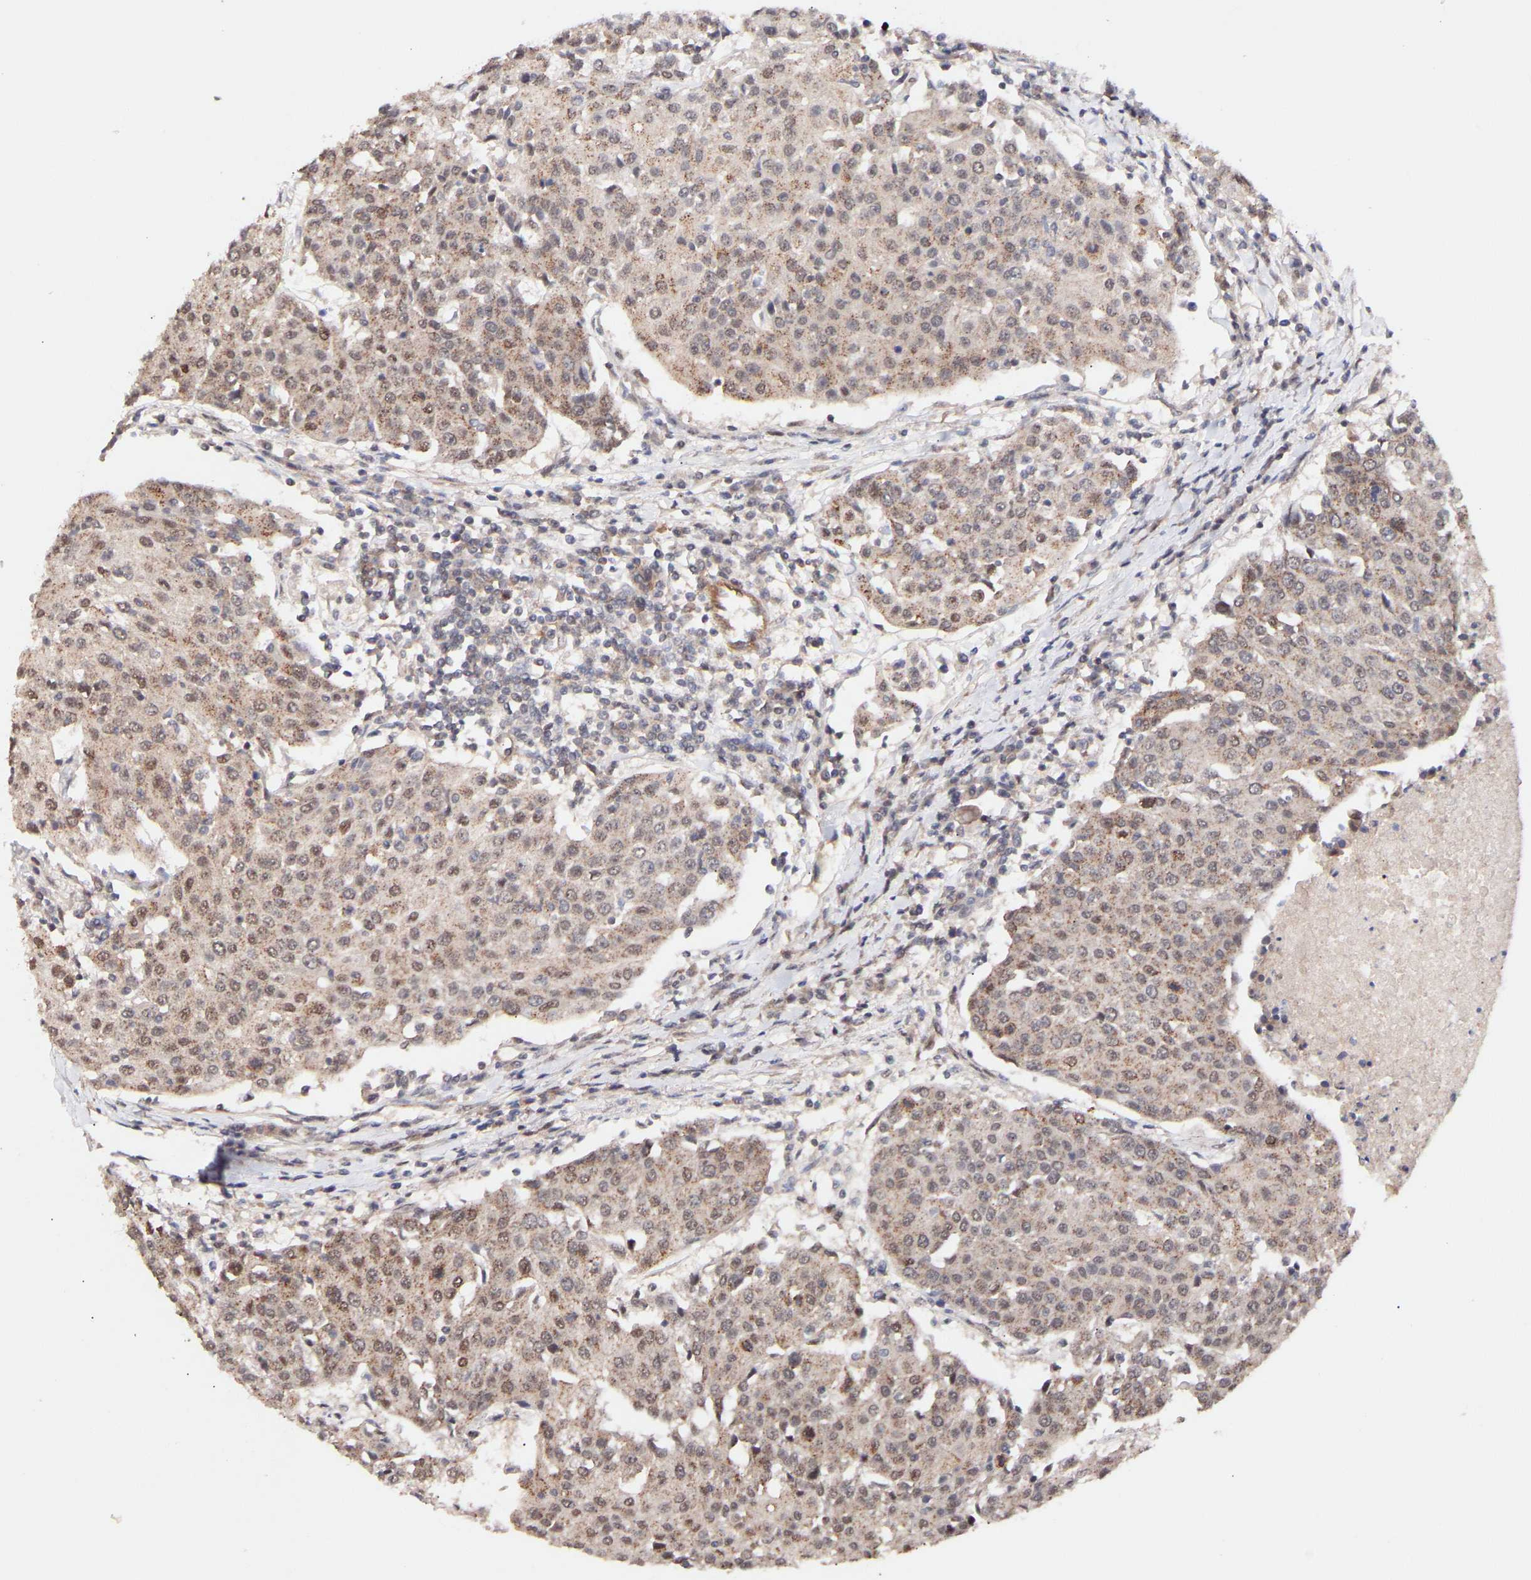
{"staining": {"intensity": "weak", "quantity": ">75%", "location": "cytoplasmic/membranous,nuclear"}, "tissue": "urothelial cancer", "cell_type": "Tumor cells", "image_type": "cancer", "snomed": [{"axis": "morphology", "description": "Urothelial carcinoma, High grade"}, {"axis": "topography", "description": "Urinary bladder"}], "caption": "The immunohistochemical stain labels weak cytoplasmic/membranous and nuclear positivity in tumor cells of urothelial cancer tissue. (DAB (3,3'-diaminobenzidine) IHC, brown staining for protein, blue staining for nuclei).", "gene": "PDLIM5", "patient": {"sex": "female", "age": 85}}